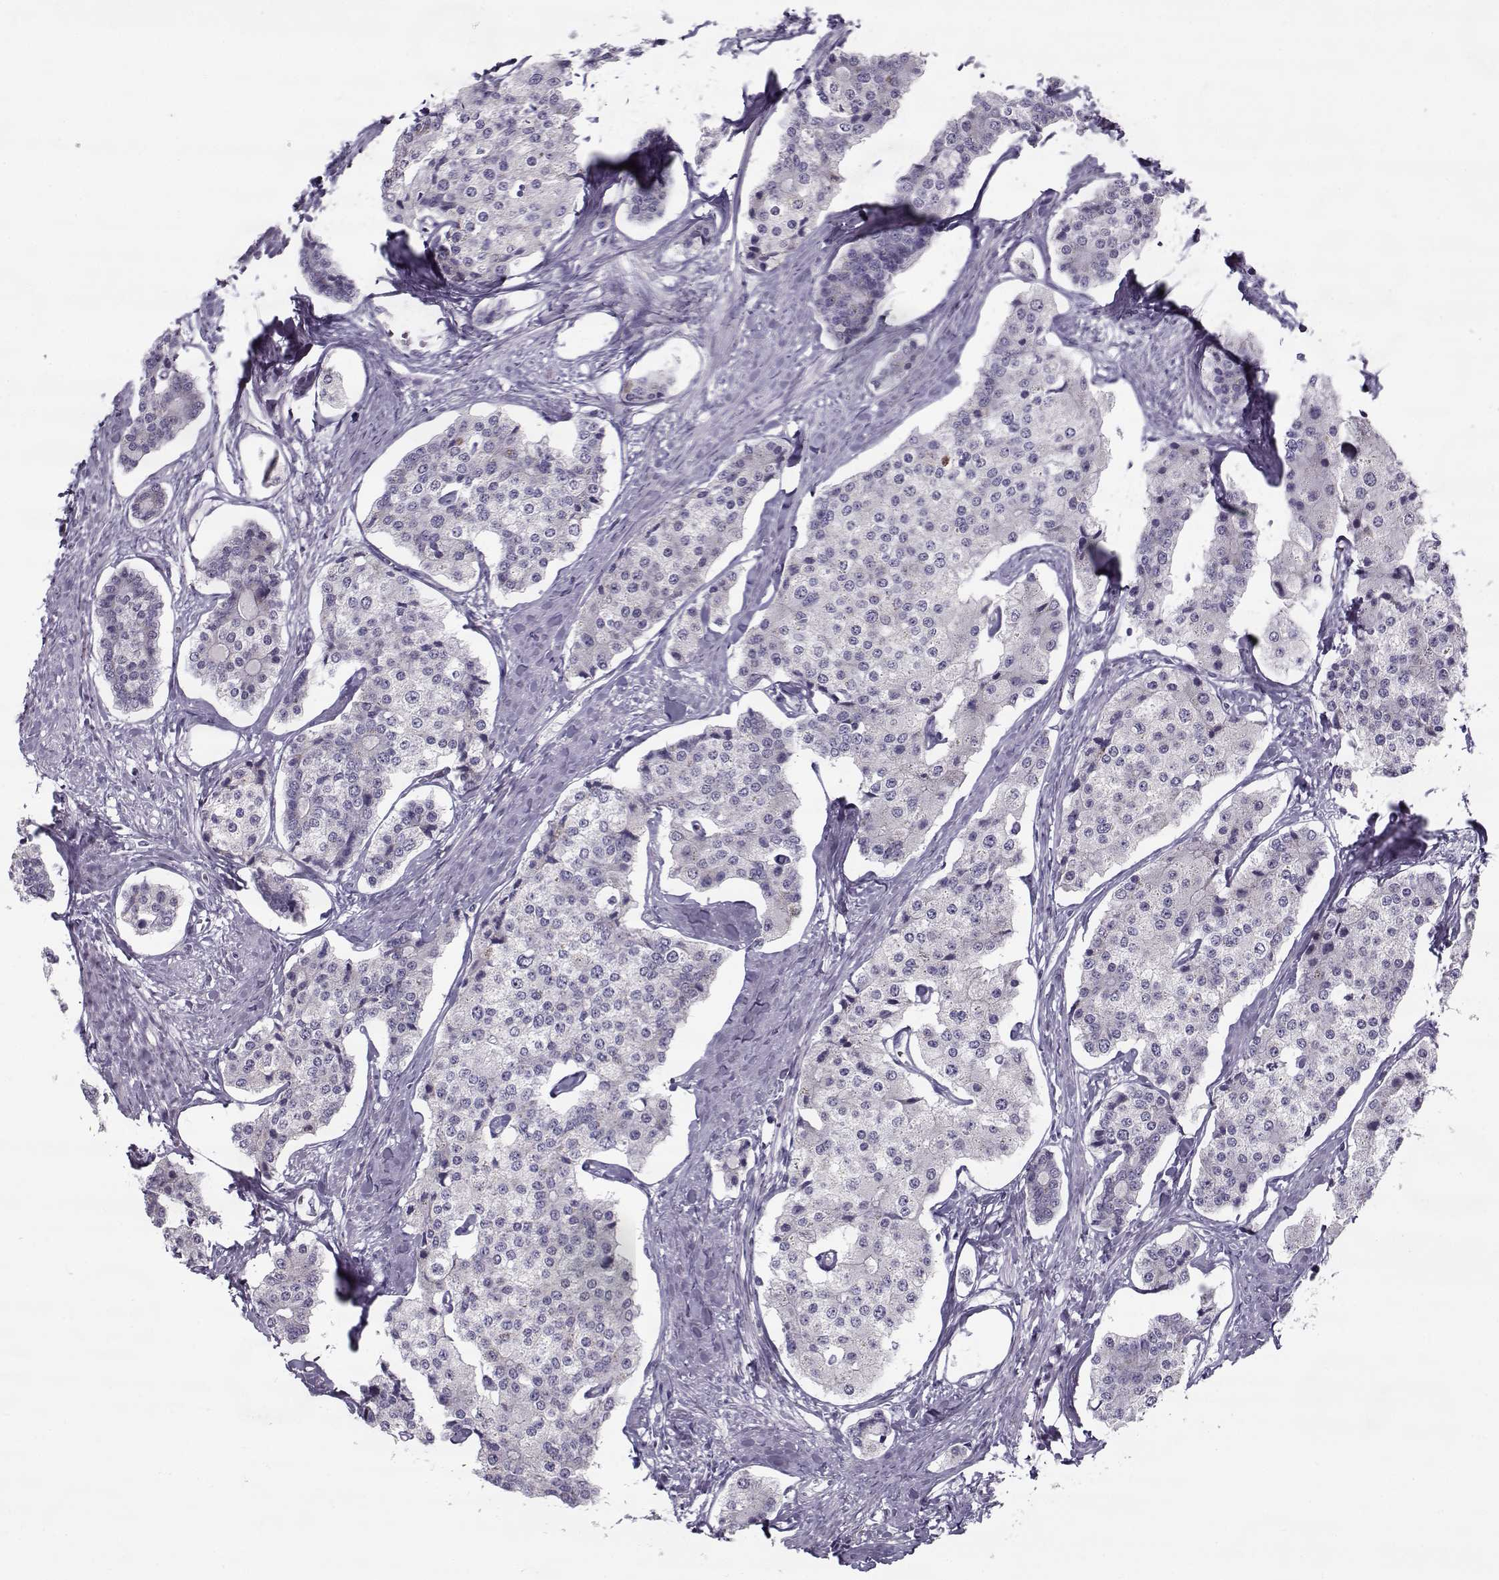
{"staining": {"intensity": "negative", "quantity": "none", "location": "none"}, "tissue": "carcinoid", "cell_type": "Tumor cells", "image_type": "cancer", "snomed": [{"axis": "morphology", "description": "Carcinoid, malignant, NOS"}, {"axis": "topography", "description": "Small intestine"}], "caption": "DAB (3,3'-diaminobenzidine) immunohistochemical staining of human carcinoid (malignant) exhibits no significant expression in tumor cells.", "gene": "PP2D1", "patient": {"sex": "female", "age": 65}}